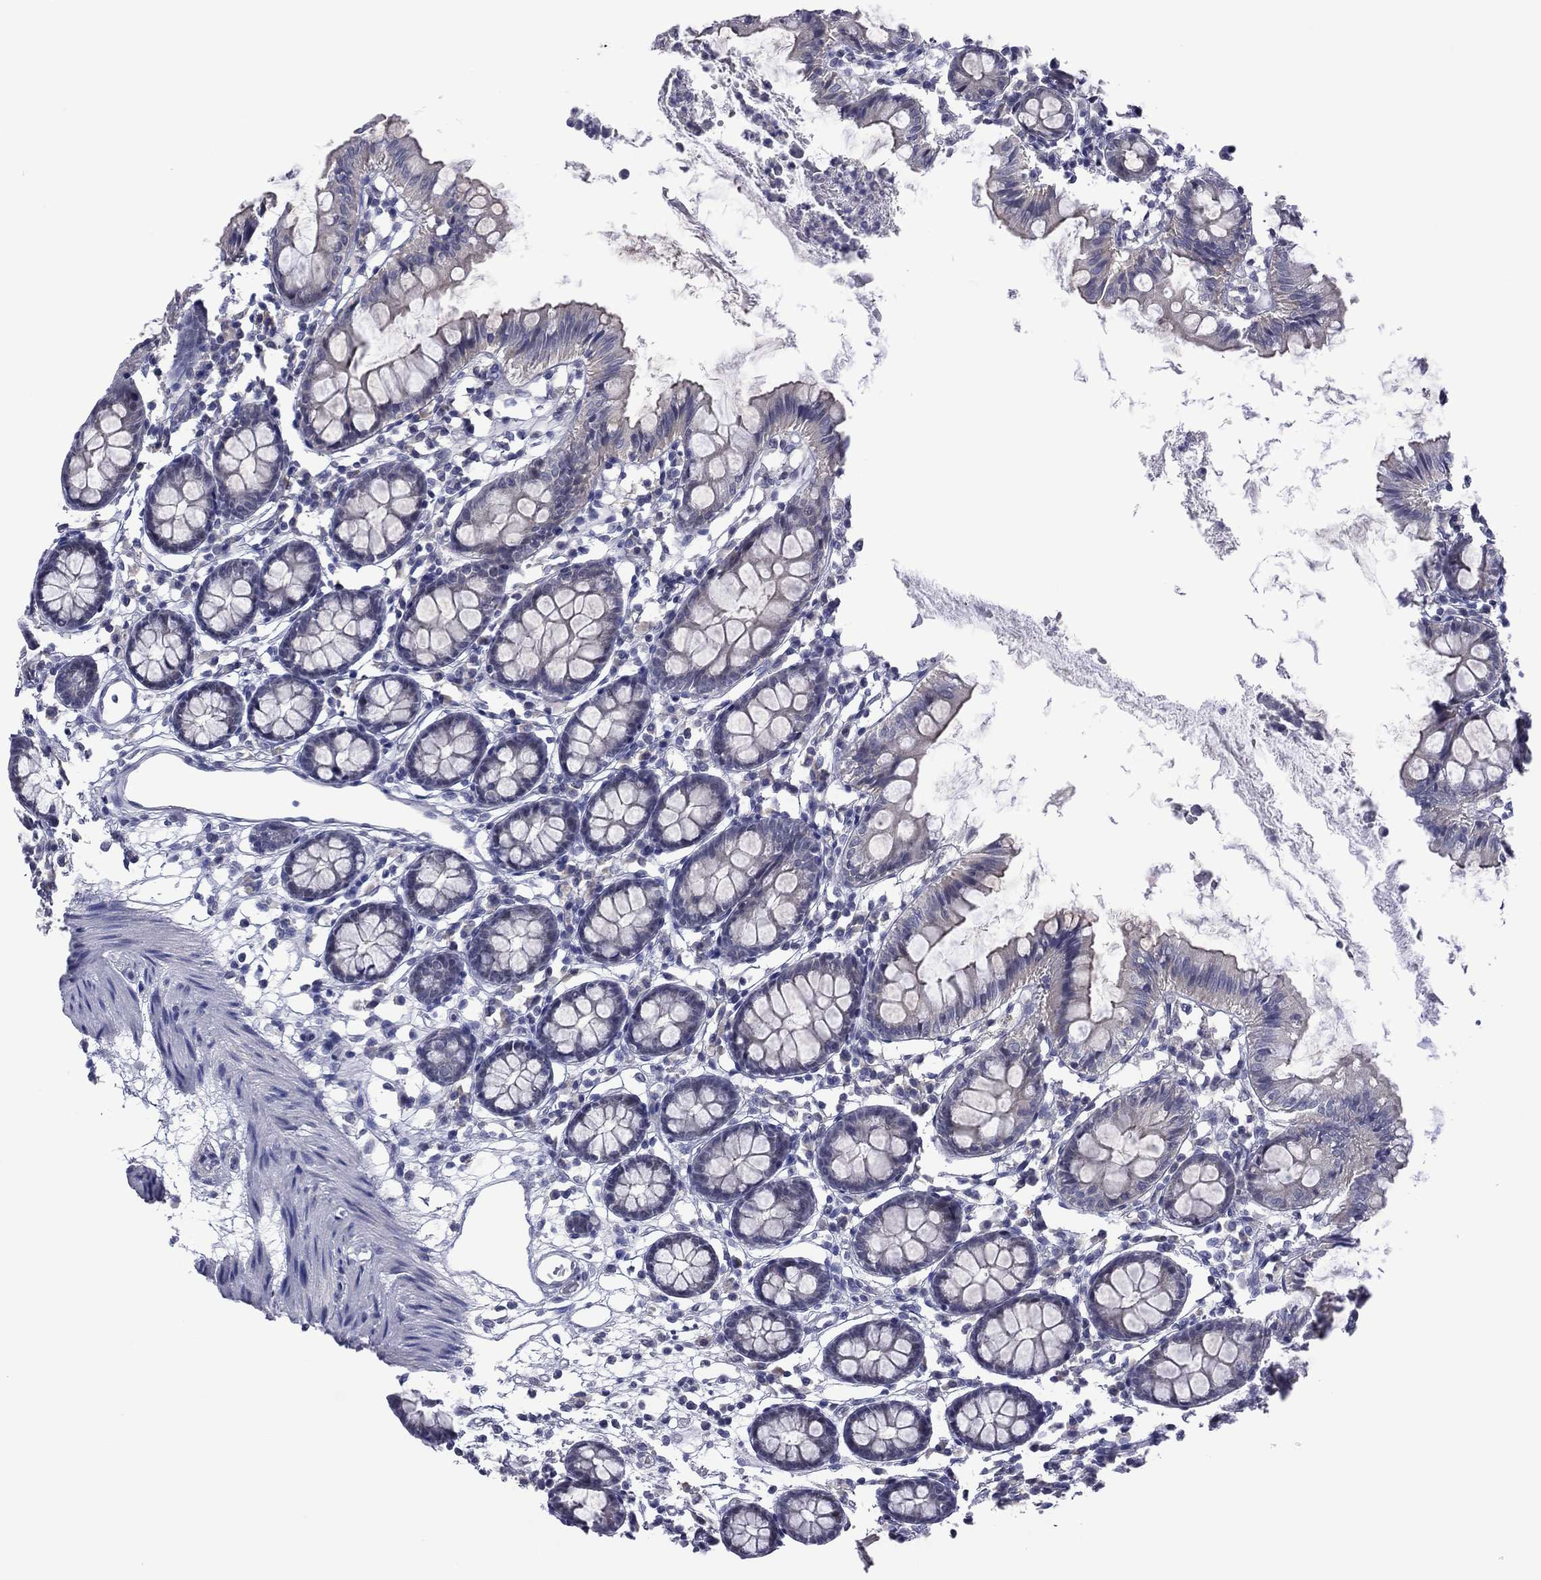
{"staining": {"intensity": "negative", "quantity": "none", "location": "none"}, "tissue": "colon", "cell_type": "Endothelial cells", "image_type": "normal", "snomed": [{"axis": "morphology", "description": "Normal tissue, NOS"}, {"axis": "topography", "description": "Colon"}], "caption": "This is a micrograph of IHC staining of unremarkable colon, which shows no positivity in endothelial cells.", "gene": "POU5F2", "patient": {"sex": "female", "age": 84}}